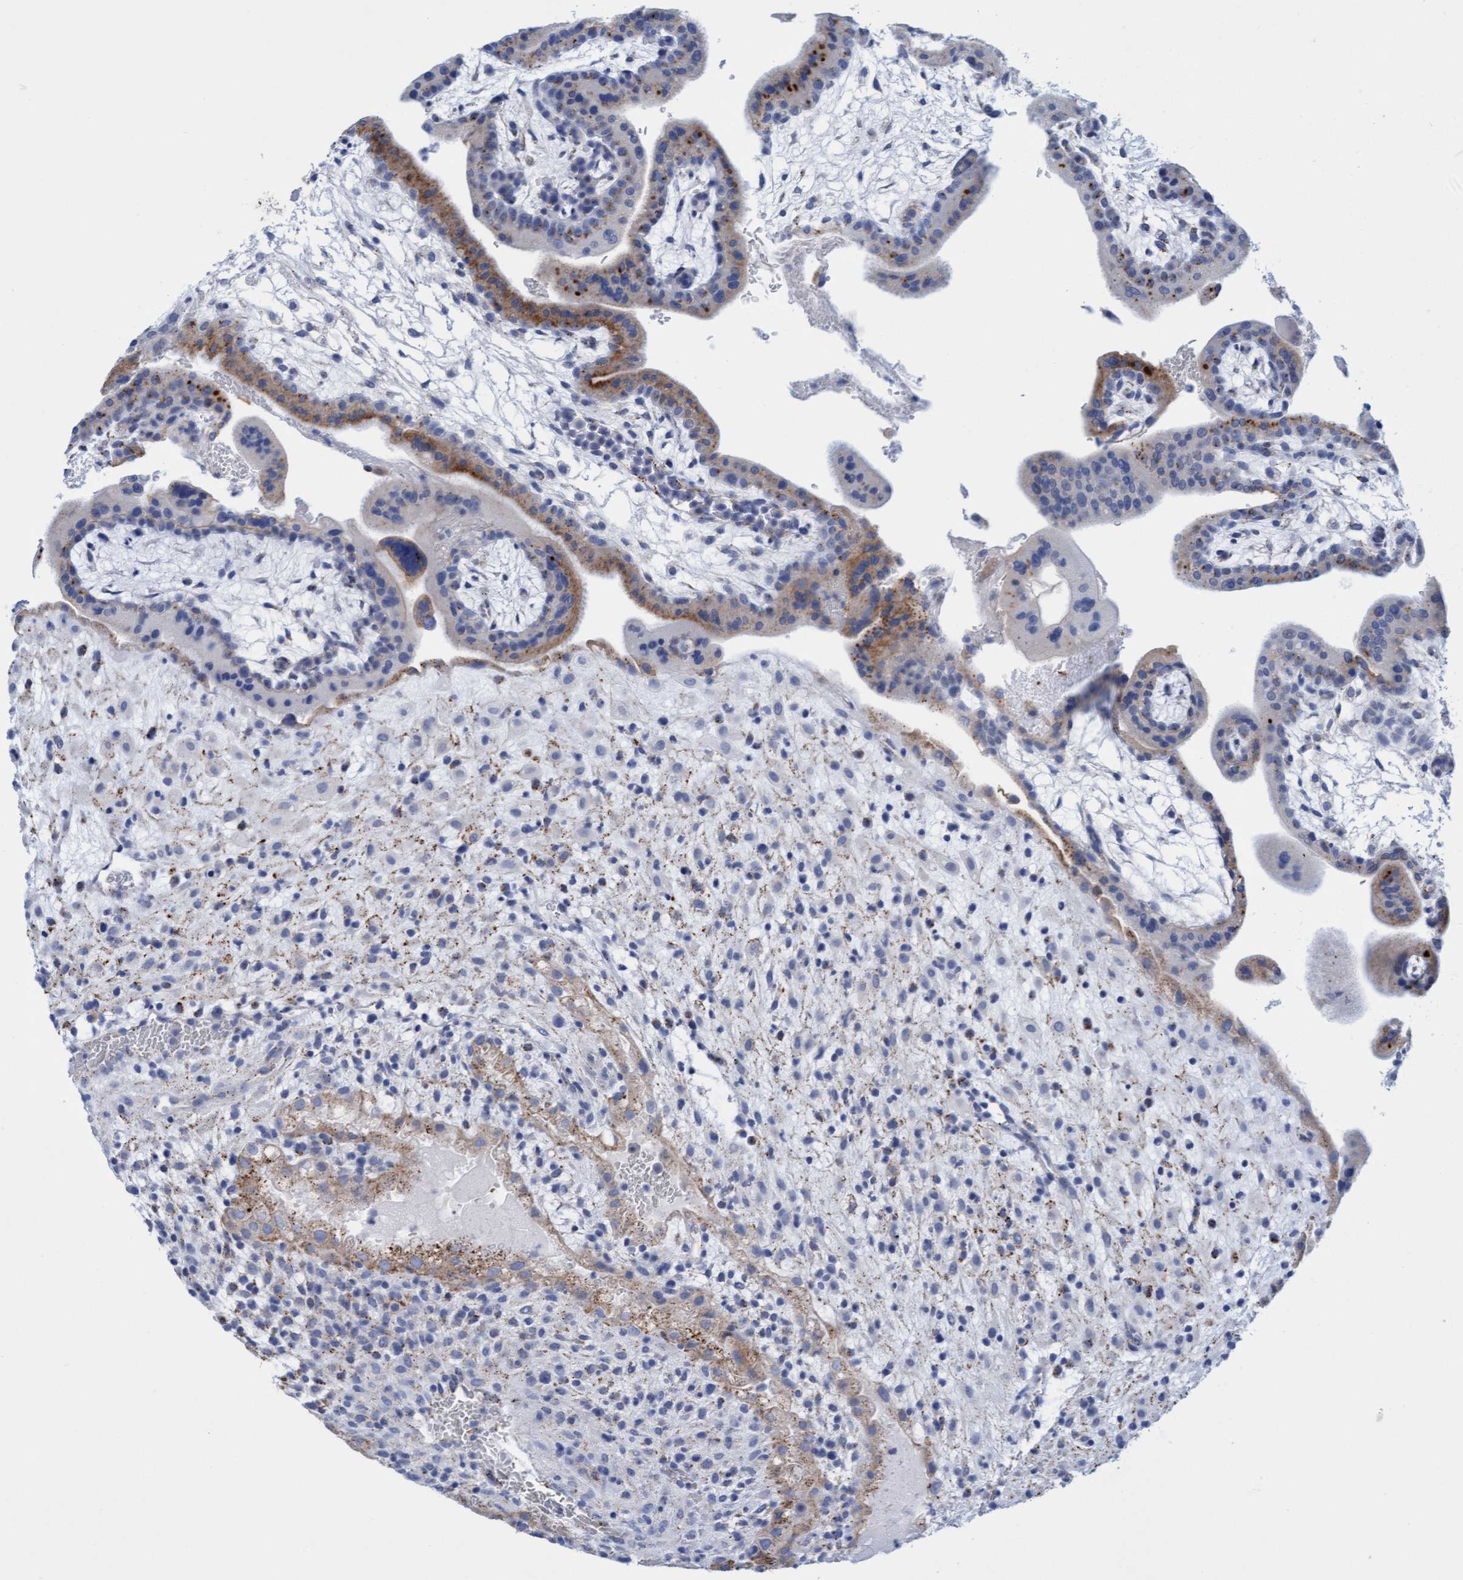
{"staining": {"intensity": "moderate", "quantity": ">75%", "location": "cytoplasmic/membranous"}, "tissue": "placenta", "cell_type": "Decidual cells", "image_type": "normal", "snomed": [{"axis": "morphology", "description": "Normal tissue, NOS"}, {"axis": "topography", "description": "Placenta"}], "caption": "DAB (3,3'-diaminobenzidine) immunohistochemical staining of normal placenta reveals moderate cytoplasmic/membranous protein expression in about >75% of decidual cells.", "gene": "SGSH", "patient": {"sex": "female", "age": 35}}